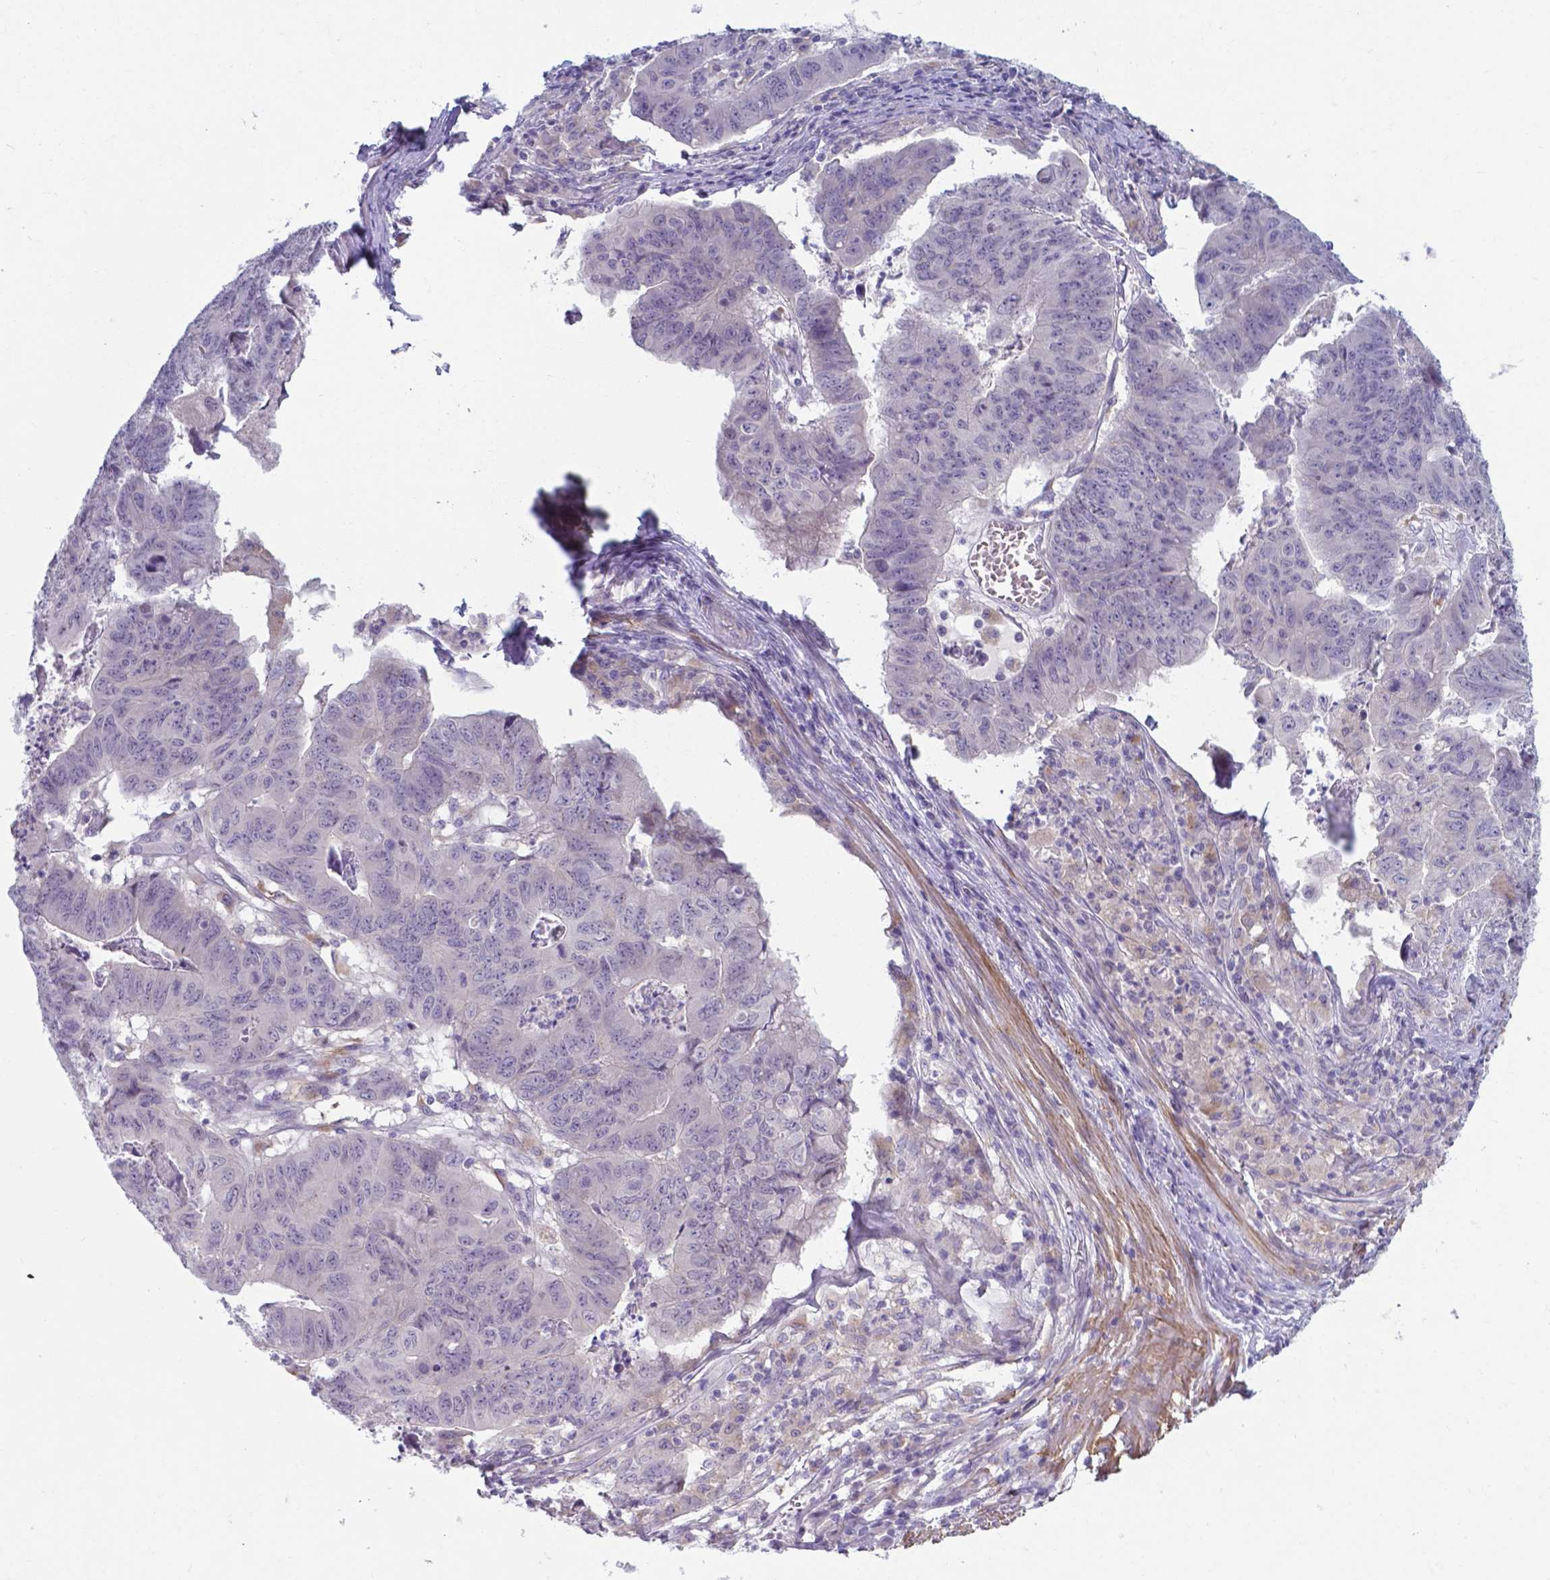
{"staining": {"intensity": "negative", "quantity": "none", "location": "none"}, "tissue": "stomach cancer", "cell_type": "Tumor cells", "image_type": "cancer", "snomed": [{"axis": "morphology", "description": "Adenocarcinoma, NOS"}, {"axis": "topography", "description": "Stomach, lower"}], "caption": "Tumor cells show no significant positivity in adenocarcinoma (stomach). (Brightfield microscopy of DAB (3,3'-diaminobenzidine) IHC at high magnification).", "gene": "AP5B1", "patient": {"sex": "male", "age": 77}}